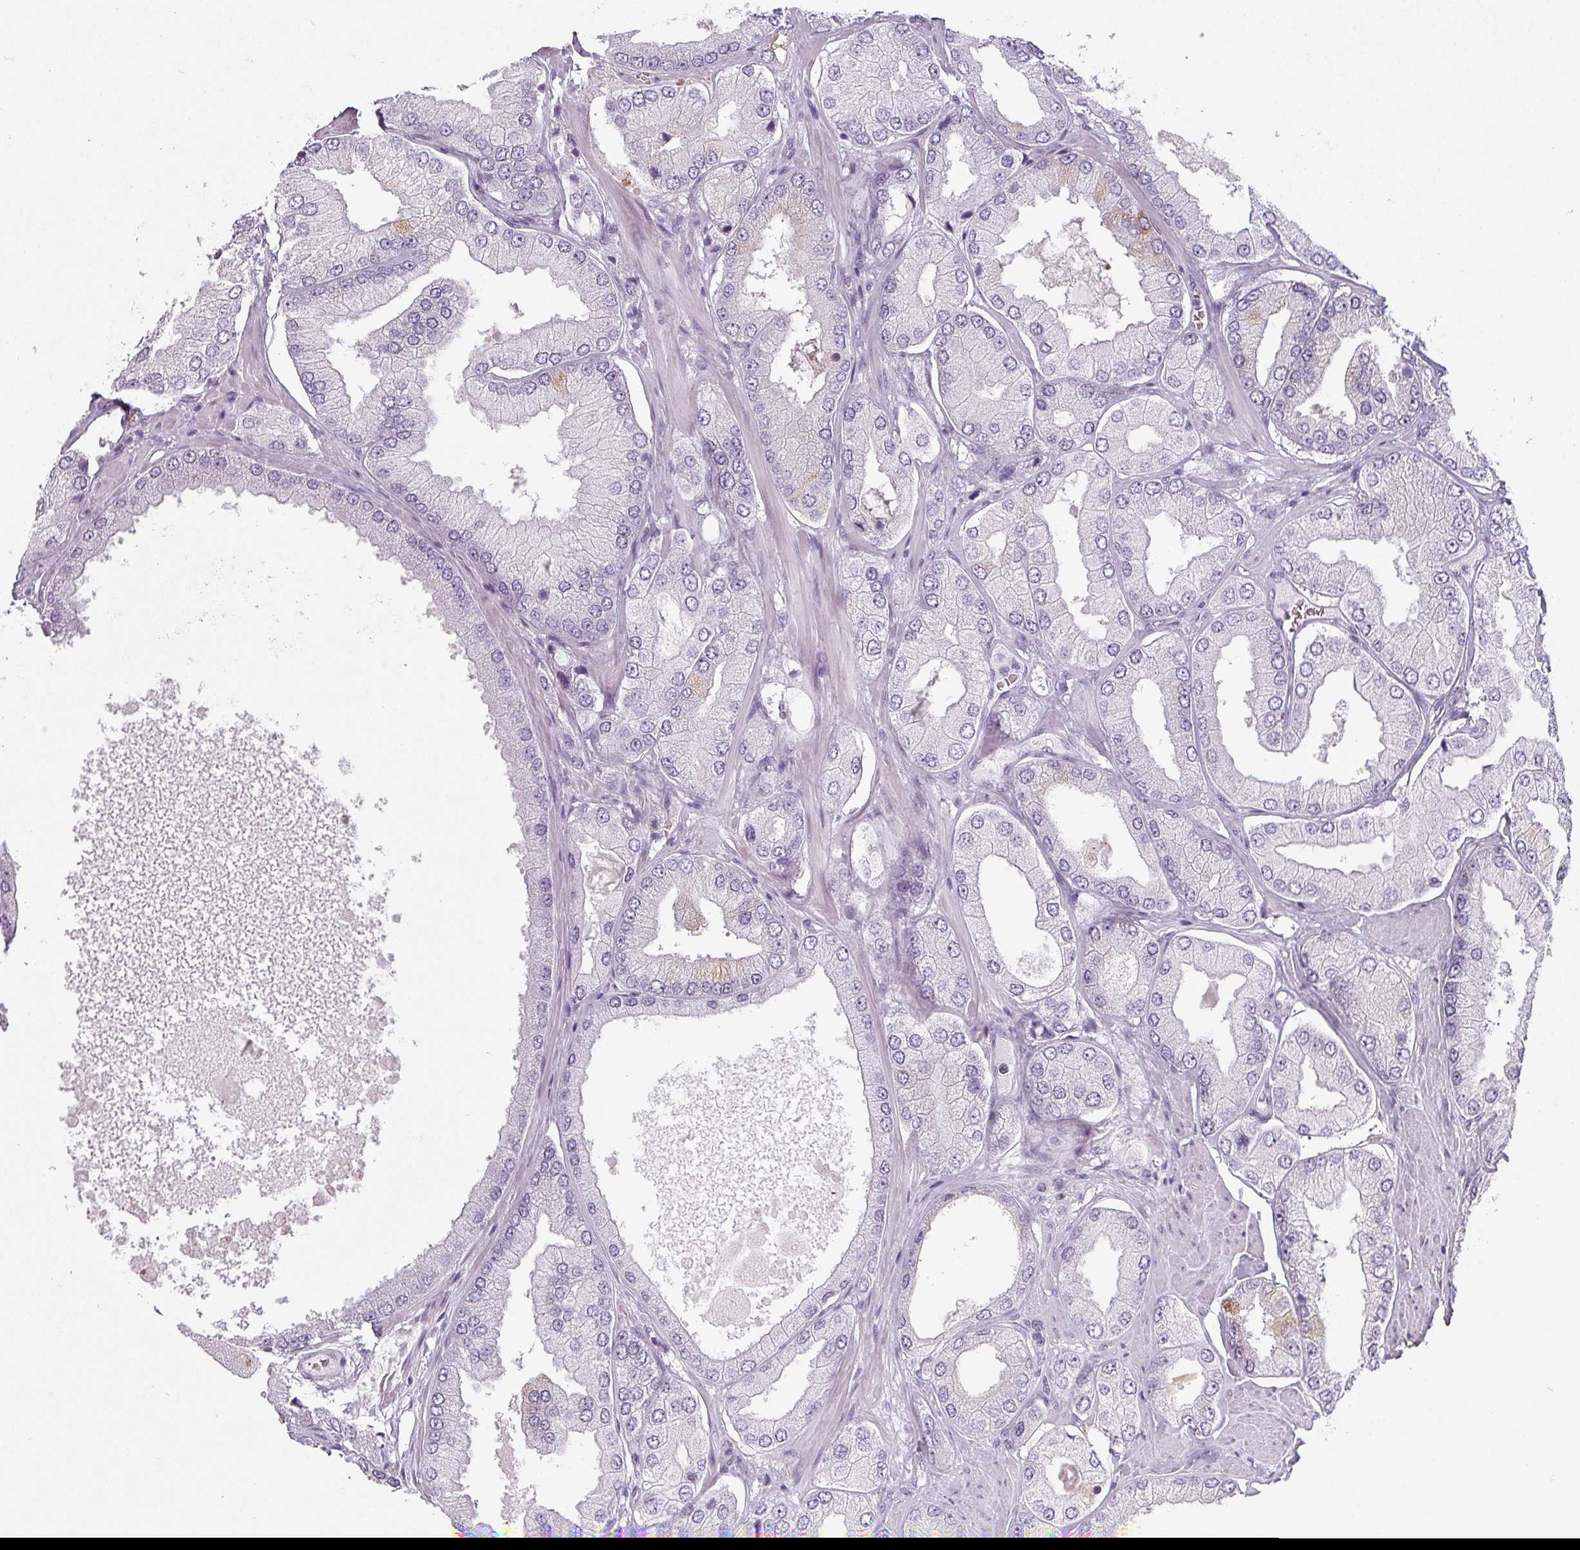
{"staining": {"intensity": "negative", "quantity": "none", "location": "none"}, "tissue": "prostate cancer", "cell_type": "Tumor cells", "image_type": "cancer", "snomed": [{"axis": "morphology", "description": "Adenocarcinoma, Low grade"}, {"axis": "topography", "description": "Prostate"}], "caption": "The micrograph displays no significant staining in tumor cells of adenocarcinoma (low-grade) (prostate).", "gene": "SFTPA1", "patient": {"sex": "male", "age": 42}}